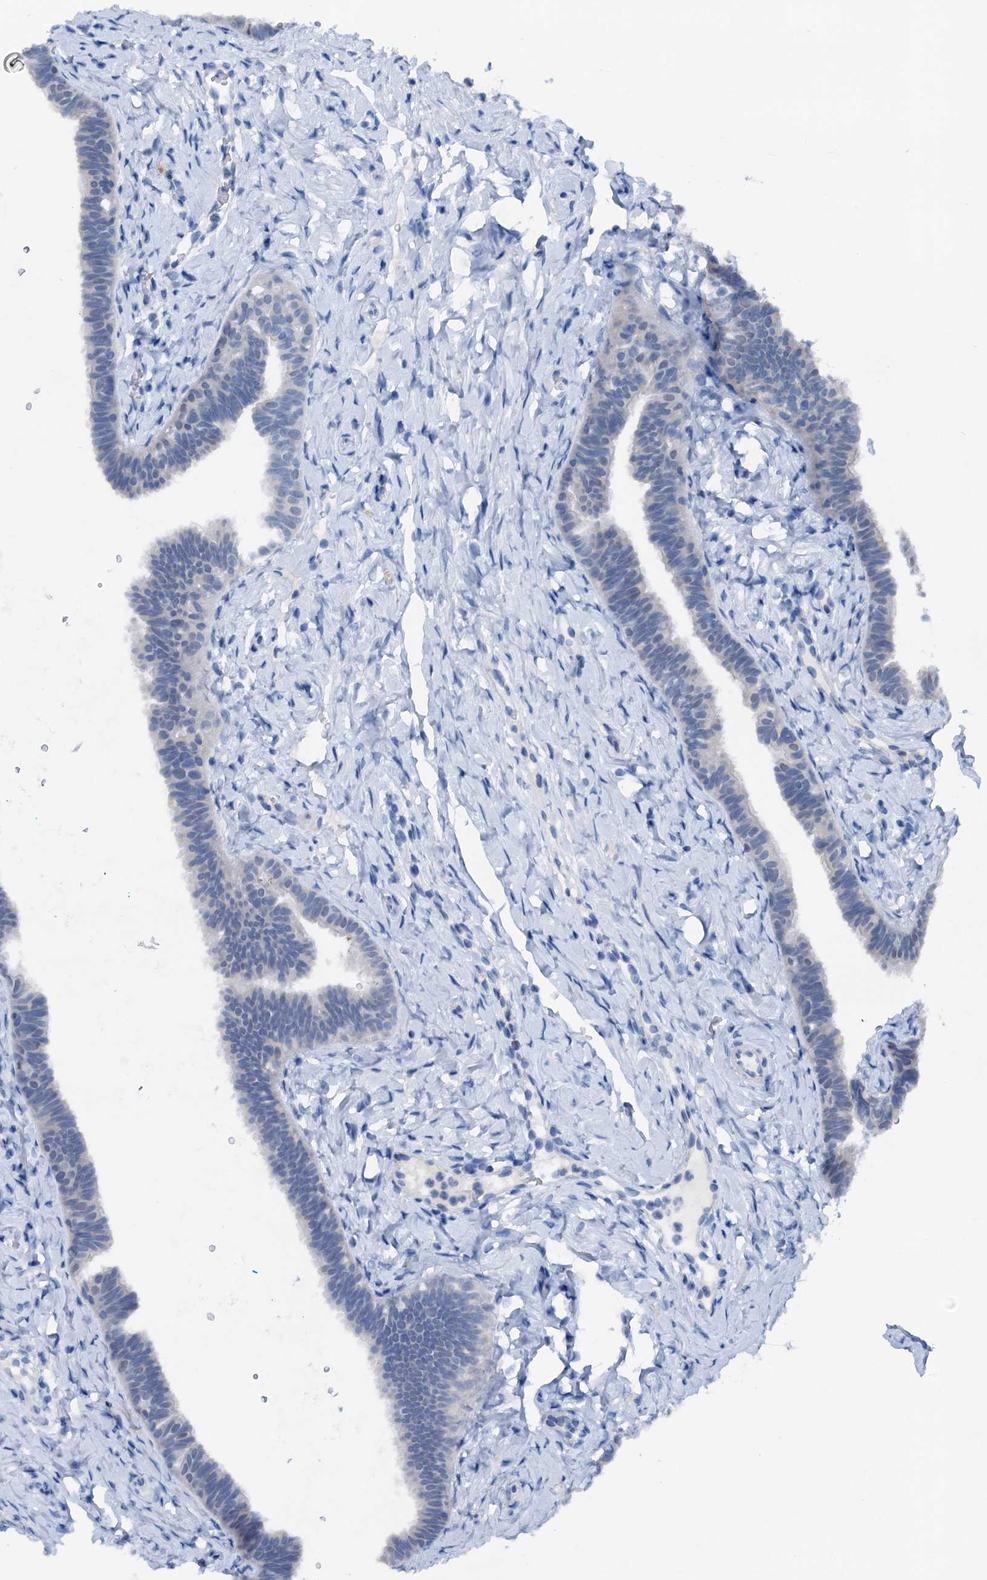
{"staining": {"intensity": "negative", "quantity": "none", "location": "none"}, "tissue": "fallopian tube", "cell_type": "Glandular cells", "image_type": "normal", "snomed": [{"axis": "morphology", "description": "Normal tissue, NOS"}, {"axis": "topography", "description": "Fallopian tube"}], "caption": "A micrograph of fallopian tube stained for a protein demonstrates no brown staining in glandular cells.", "gene": "CBLN3", "patient": {"sex": "female", "age": 65}}